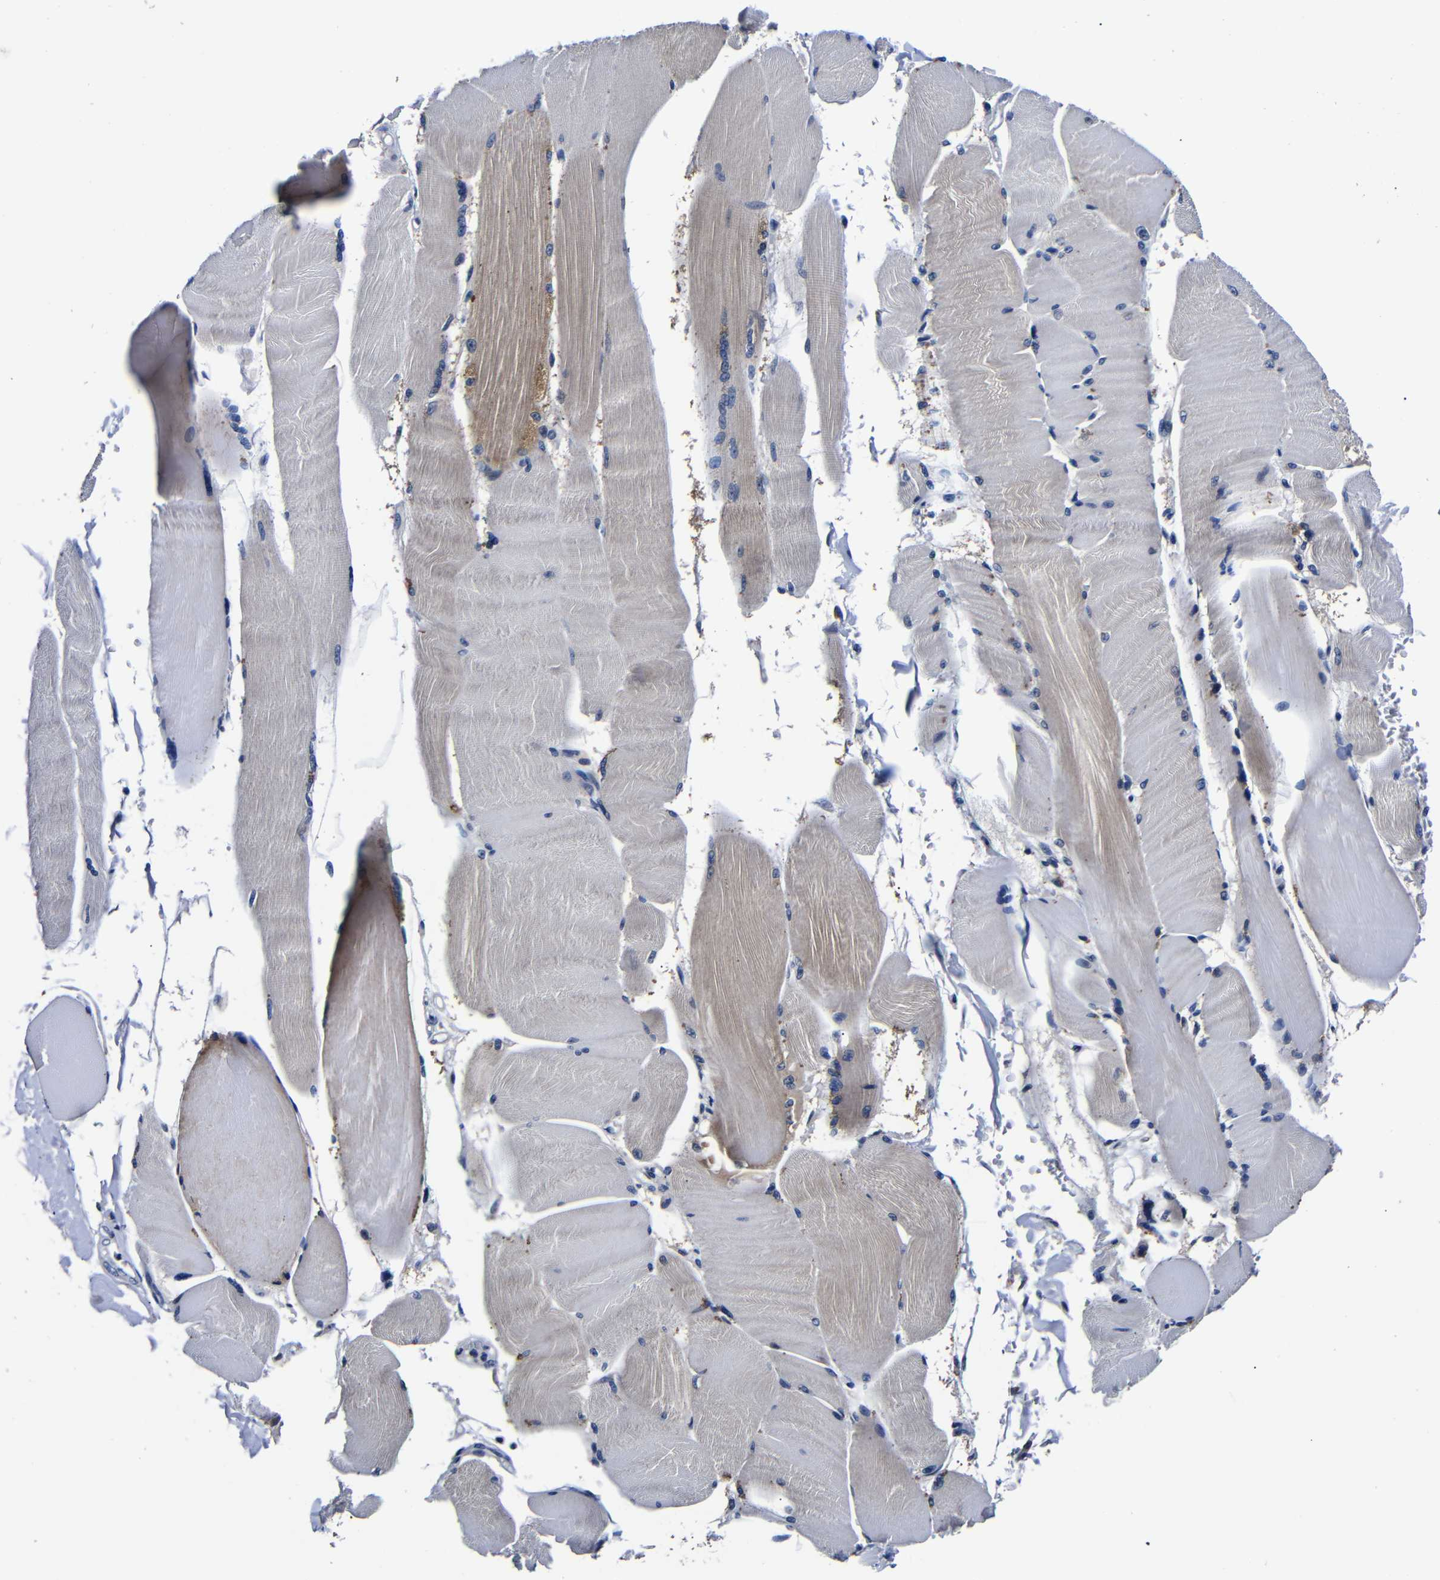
{"staining": {"intensity": "weak", "quantity": "25%-75%", "location": "cytoplasmic/membranous"}, "tissue": "skeletal muscle", "cell_type": "Myocytes", "image_type": "normal", "snomed": [{"axis": "morphology", "description": "Normal tissue, NOS"}, {"axis": "topography", "description": "Skin"}, {"axis": "topography", "description": "Skeletal muscle"}], "caption": "A micrograph of skeletal muscle stained for a protein demonstrates weak cytoplasmic/membranous brown staining in myocytes. (Stains: DAB (3,3'-diaminobenzidine) in brown, nuclei in blue, Microscopy: brightfield microscopy at high magnification).", "gene": "DEPP1", "patient": {"sex": "male", "age": 83}}